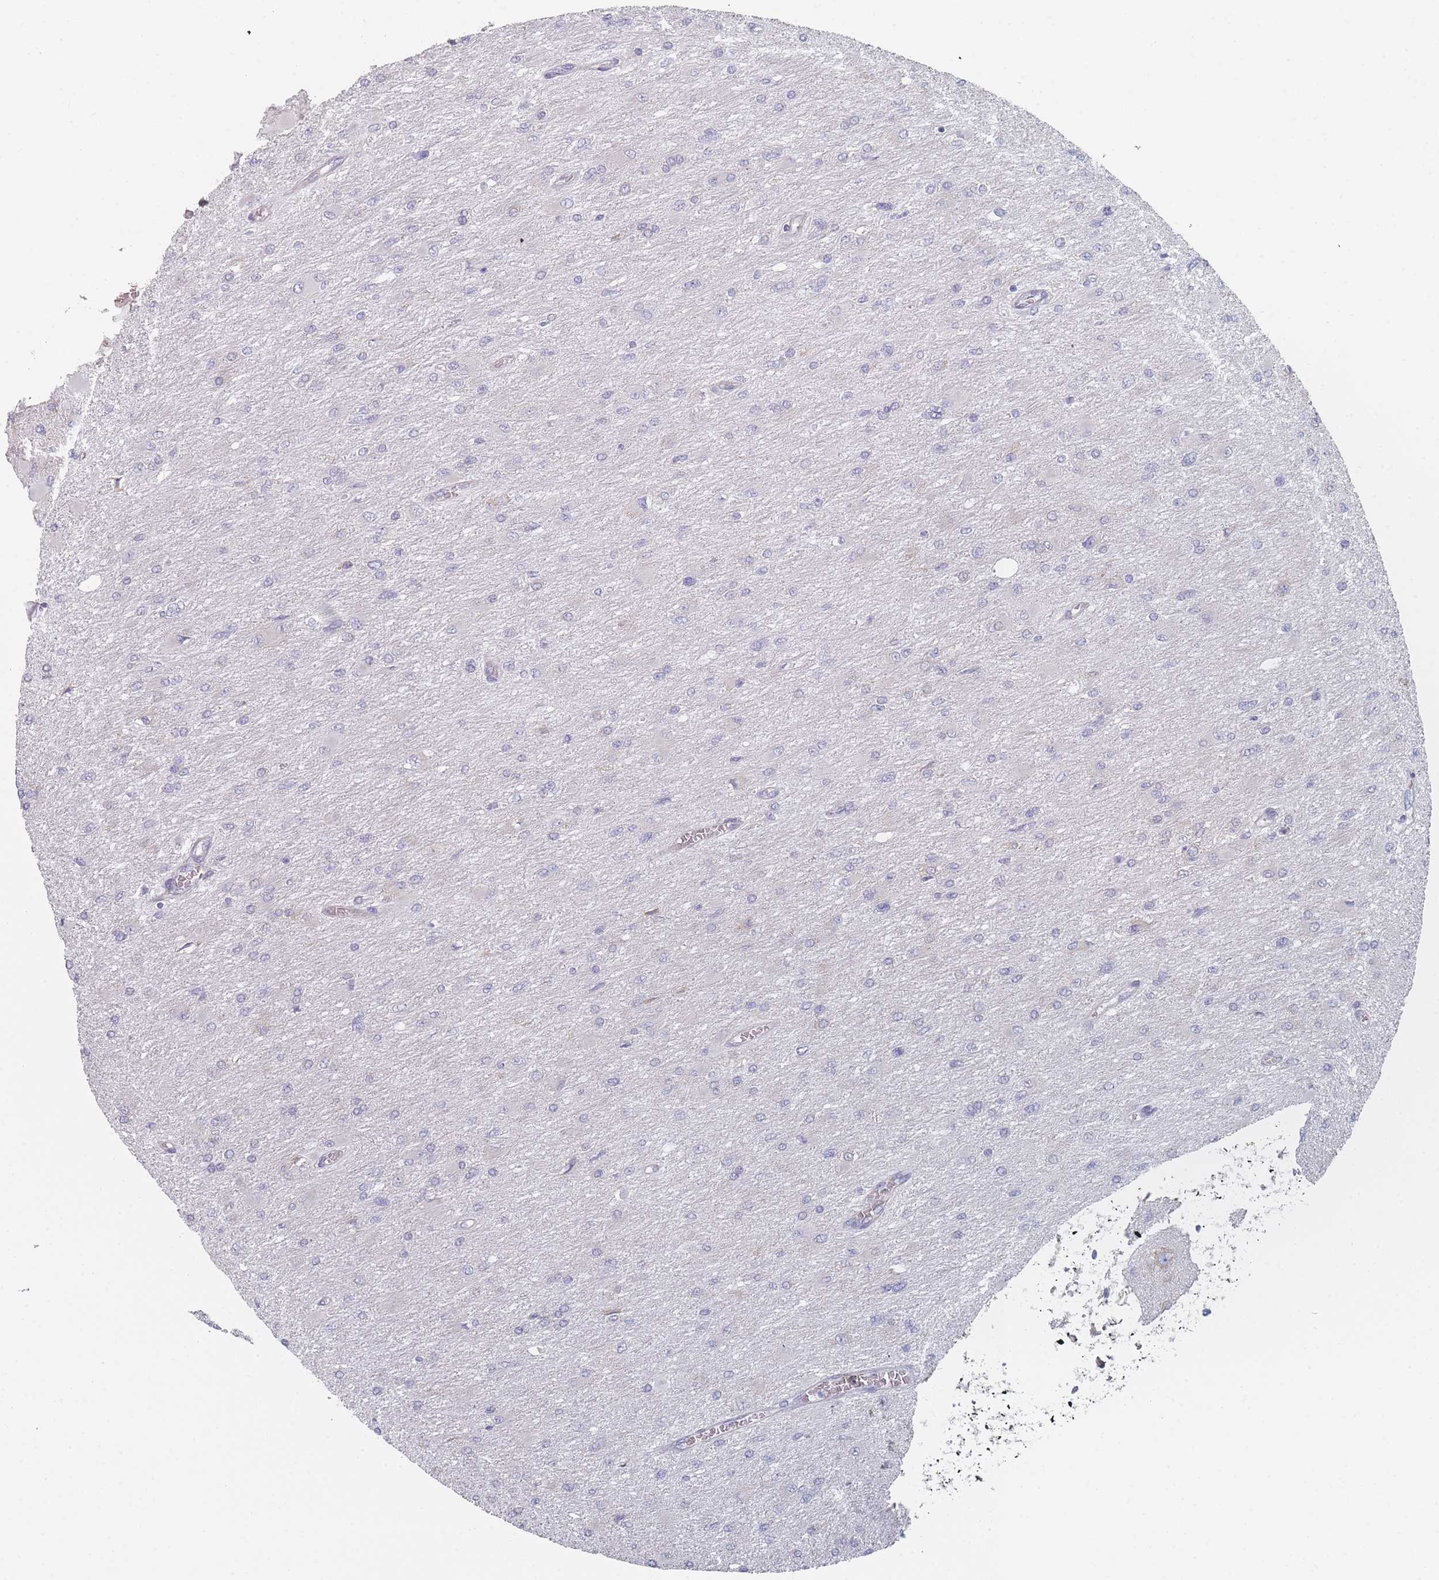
{"staining": {"intensity": "negative", "quantity": "none", "location": "none"}, "tissue": "glioma", "cell_type": "Tumor cells", "image_type": "cancer", "snomed": [{"axis": "morphology", "description": "Glioma, malignant, High grade"}, {"axis": "topography", "description": "Cerebral cortex"}], "caption": "DAB (3,3'-diaminobenzidine) immunohistochemical staining of human glioma demonstrates no significant expression in tumor cells.", "gene": "CACNG5", "patient": {"sex": "female", "age": 36}}